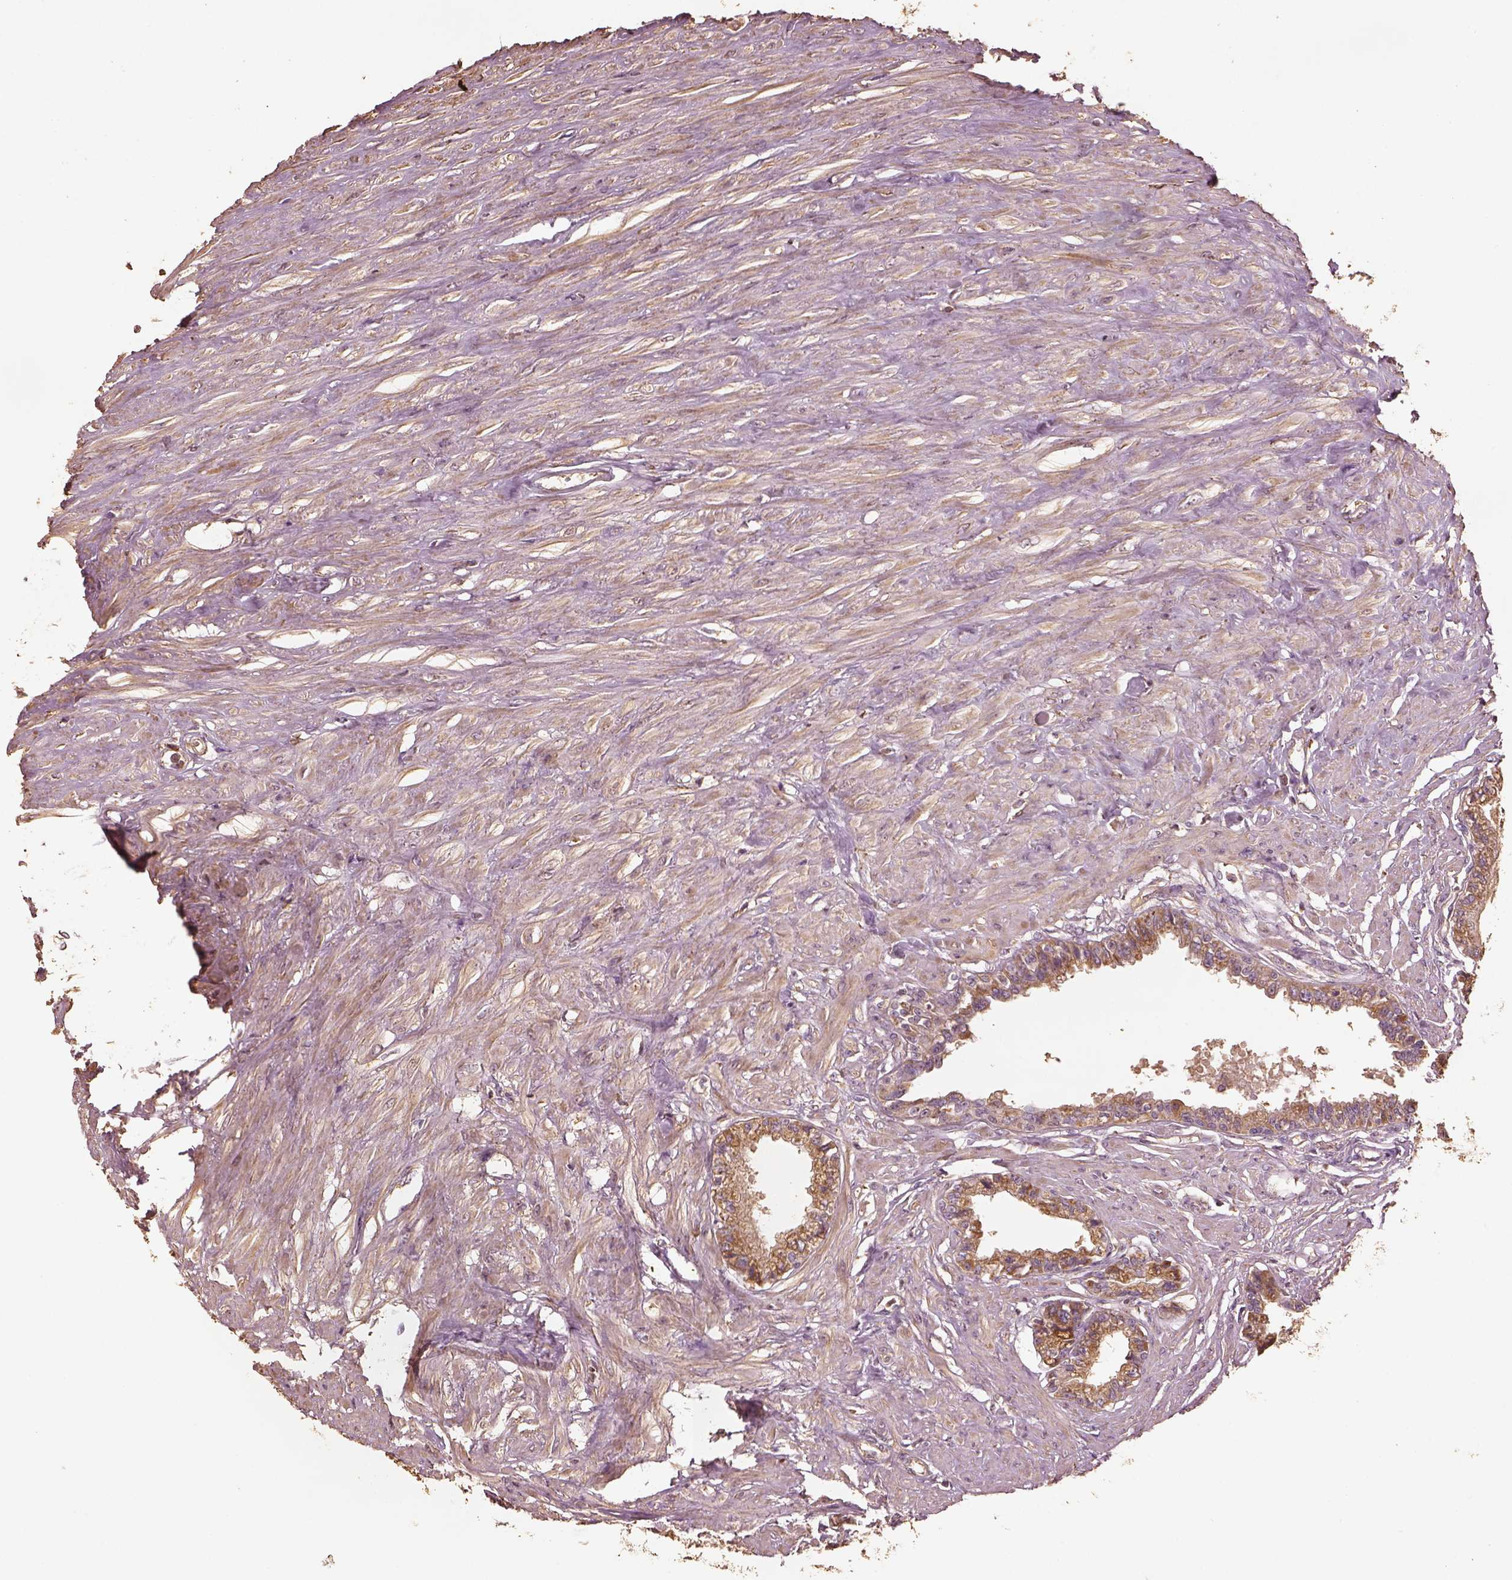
{"staining": {"intensity": "moderate", "quantity": ">75%", "location": "cytoplasmic/membranous"}, "tissue": "seminal vesicle", "cell_type": "Glandular cells", "image_type": "normal", "snomed": [{"axis": "morphology", "description": "Normal tissue, NOS"}, {"axis": "morphology", "description": "Urothelial carcinoma, NOS"}, {"axis": "topography", "description": "Urinary bladder"}, {"axis": "topography", "description": "Seminal veicle"}], "caption": "Seminal vesicle stained with DAB (3,3'-diaminobenzidine) immunohistochemistry (IHC) exhibits medium levels of moderate cytoplasmic/membranous staining in approximately >75% of glandular cells. (Brightfield microscopy of DAB IHC at high magnification).", "gene": "PTGES2", "patient": {"sex": "male", "age": 76}}